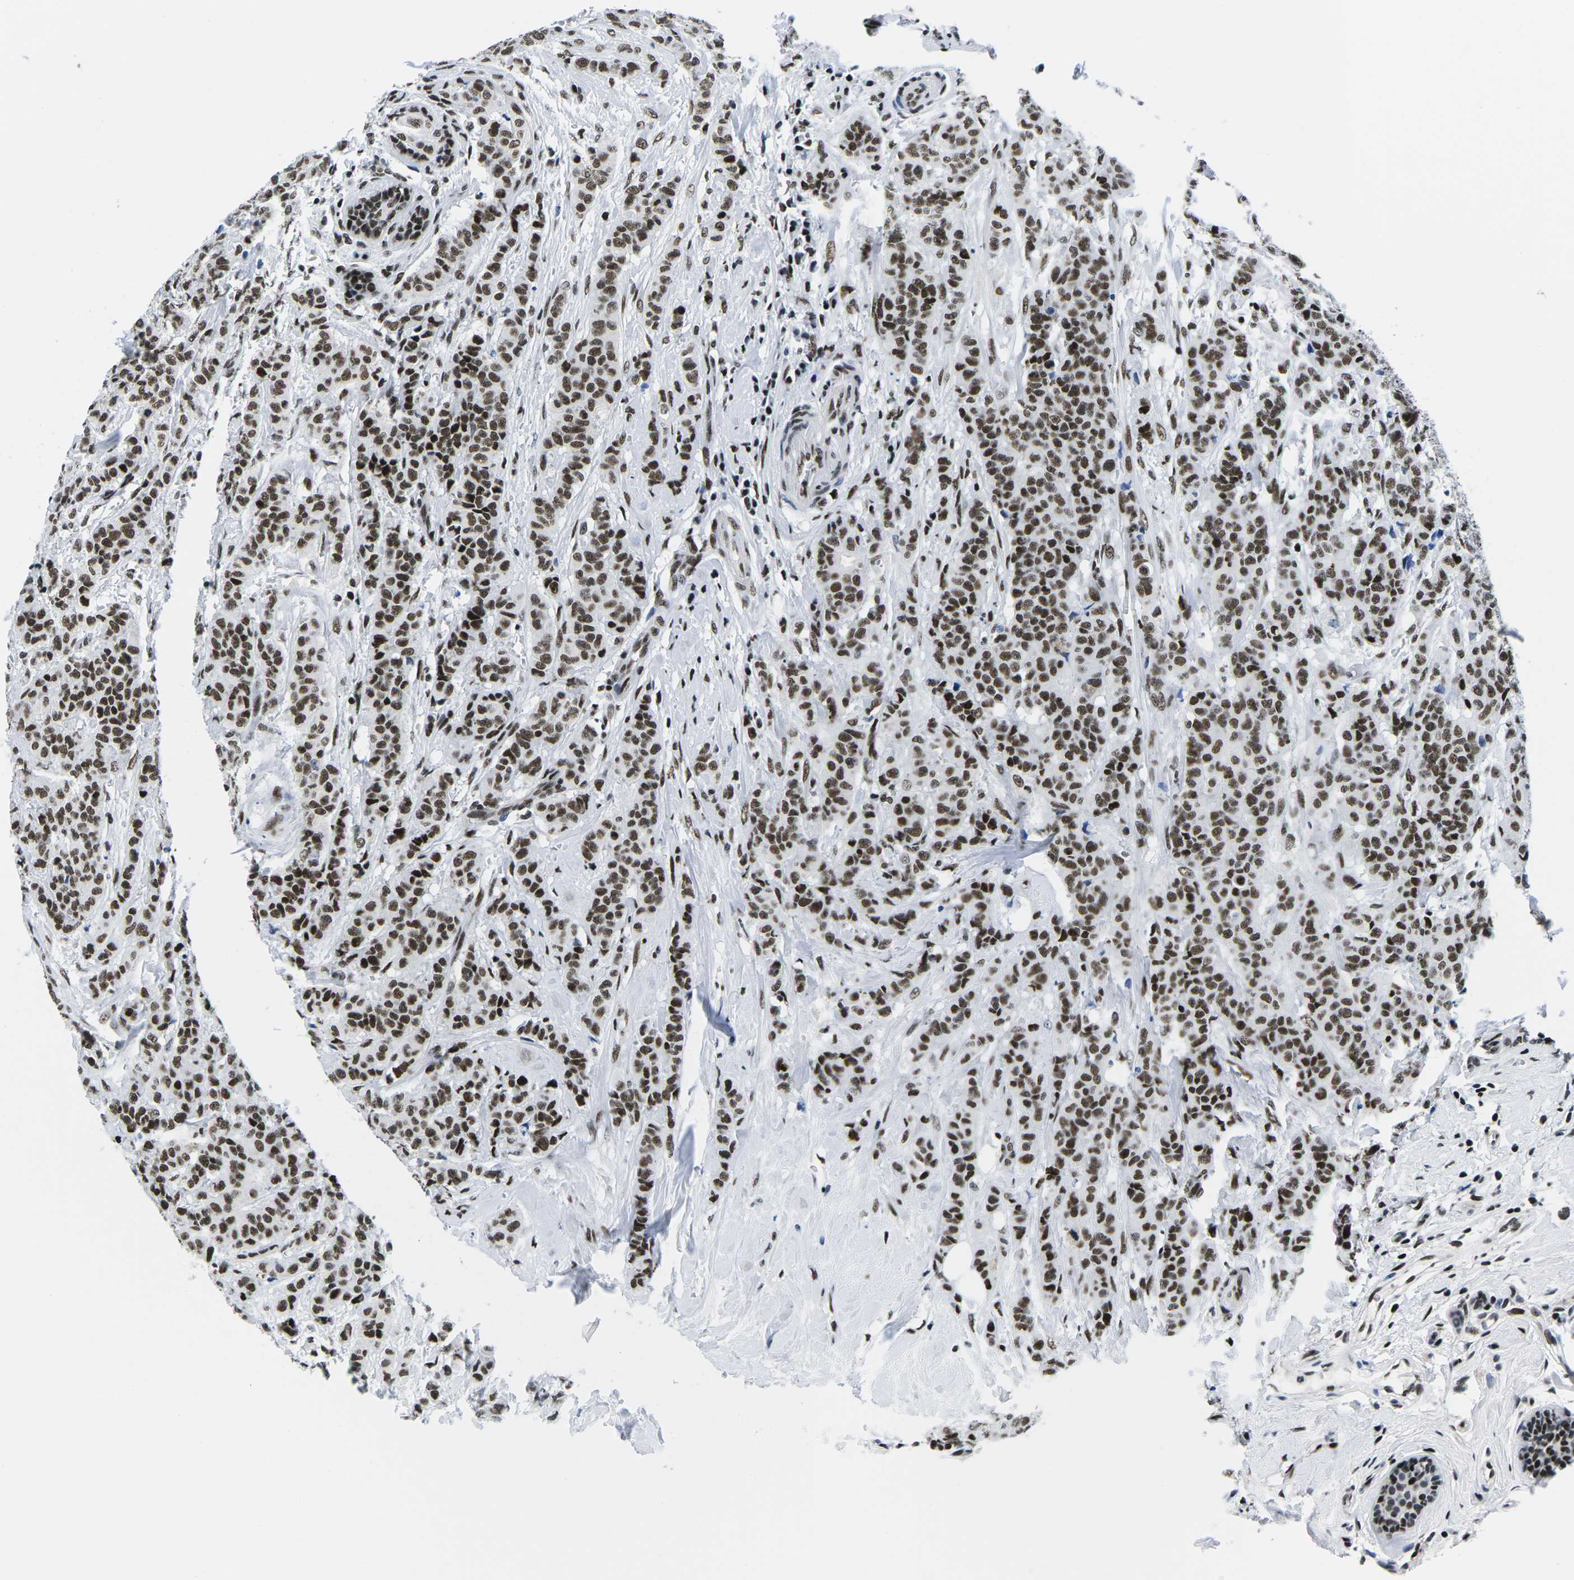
{"staining": {"intensity": "strong", "quantity": ">75%", "location": "nuclear"}, "tissue": "breast cancer", "cell_type": "Tumor cells", "image_type": "cancer", "snomed": [{"axis": "morphology", "description": "Normal tissue, NOS"}, {"axis": "morphology", "description": "Duct carcinoma"}, {"axis": "topography", "description": "Breast"}], "caption": "This is a histology image of IHC staining of breast intraductal carcinoma, which shows strong positivity in the nuclear of tumor cells.", "gene": "ATF1", "patient": {"sex": "female", "age": 40}}